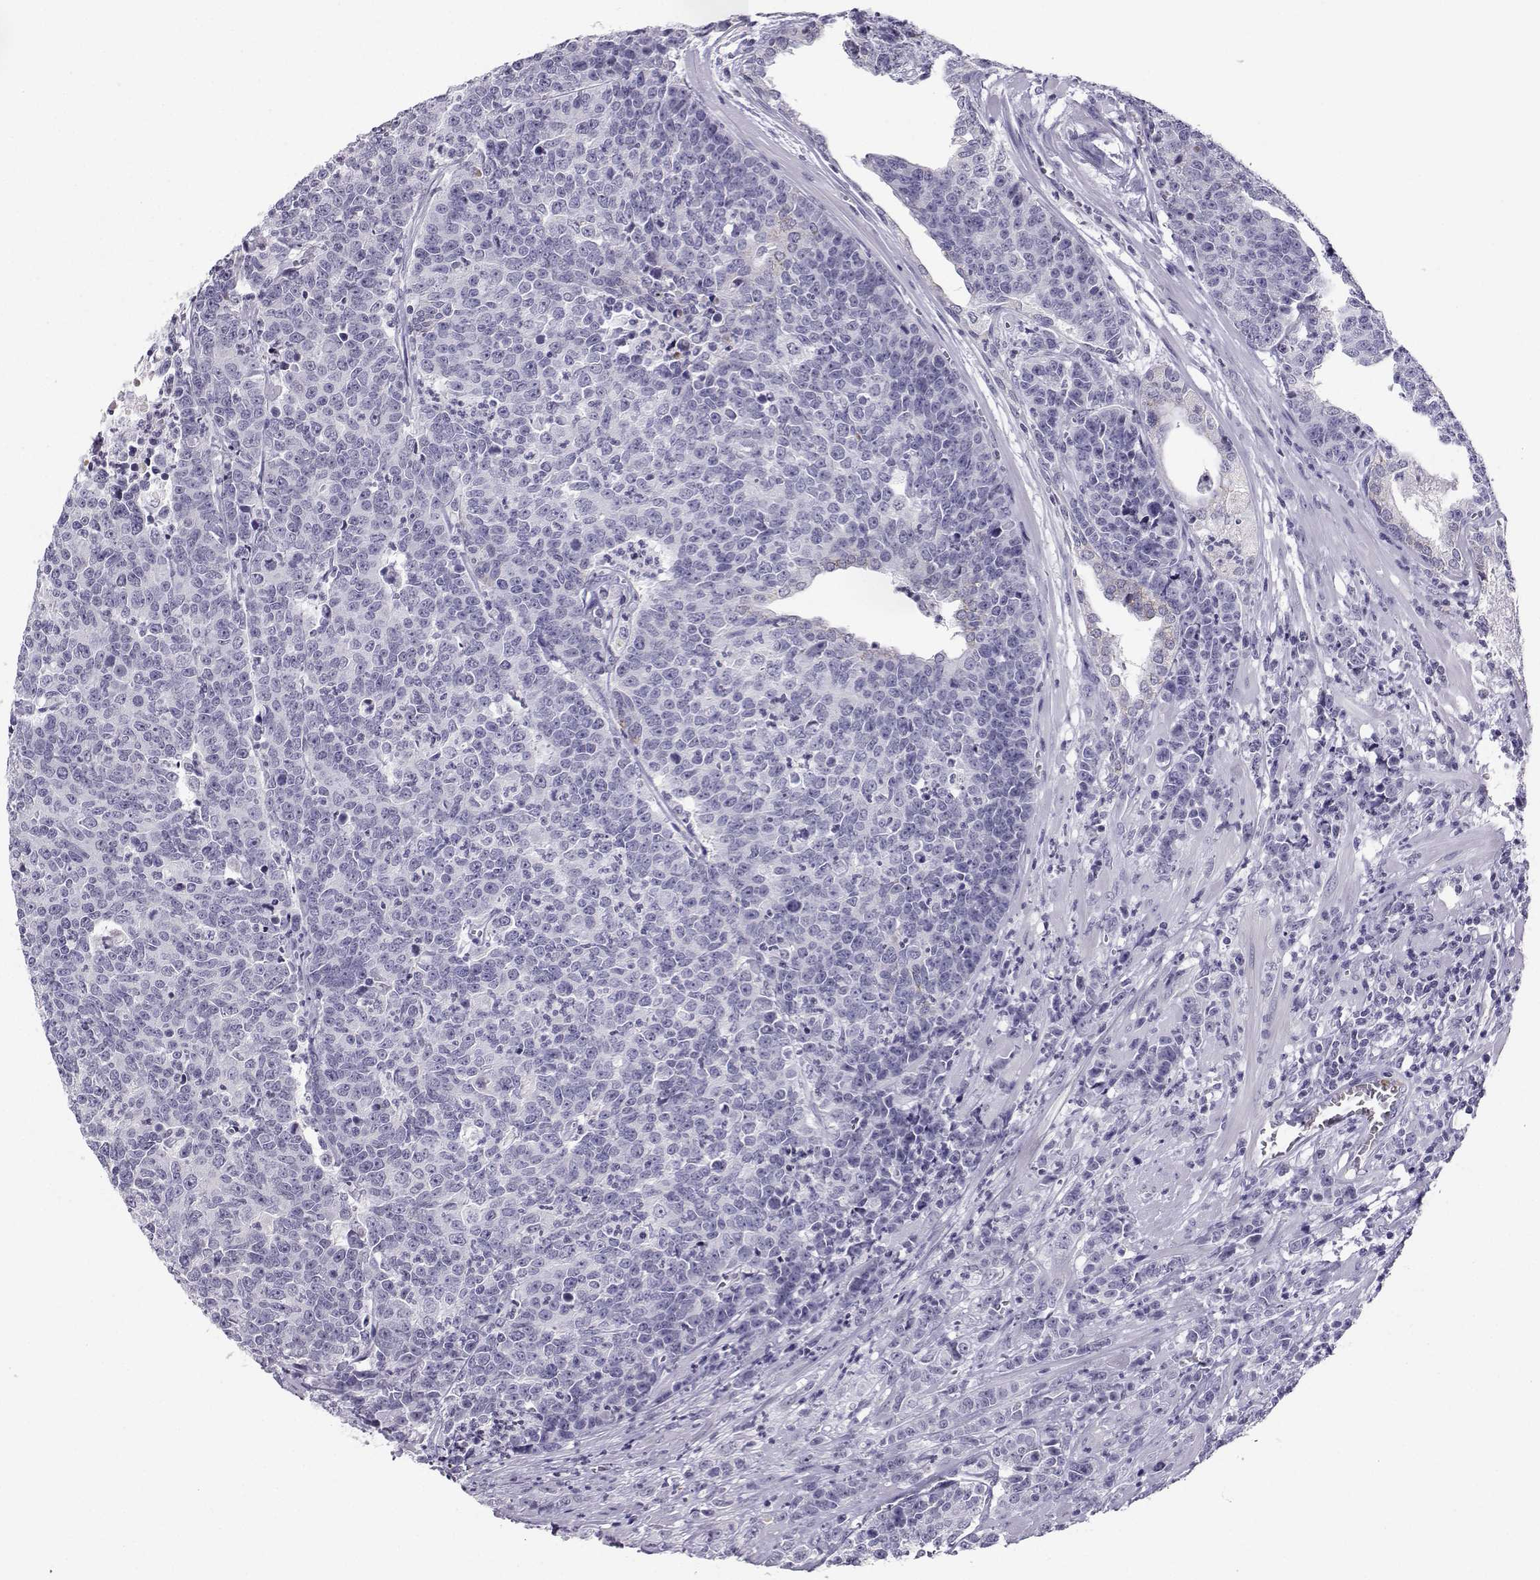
{"staining": {"intensity": "negative", "quantity": "none", "location": "none"}, "tissue": "prostate cancer", "cell_type": "Tumor cells", "image_type": "cancer", "snomed": [{"axis": "morphology", "description": "Adenocarcinoma, NOS"}, {"axis": "topography", "description": "Prostate"}], "caption": "Histopathology image shows no significant protein staining in tumor cells of prostate adenocarcinoma. Brightfield microscopy of immunohistochemistry stained with DAB (brown) and hematoxylin (blue), captured at high magnification.", "gene": "LHX1", "patient": {"sex": "male", "age": 67}}